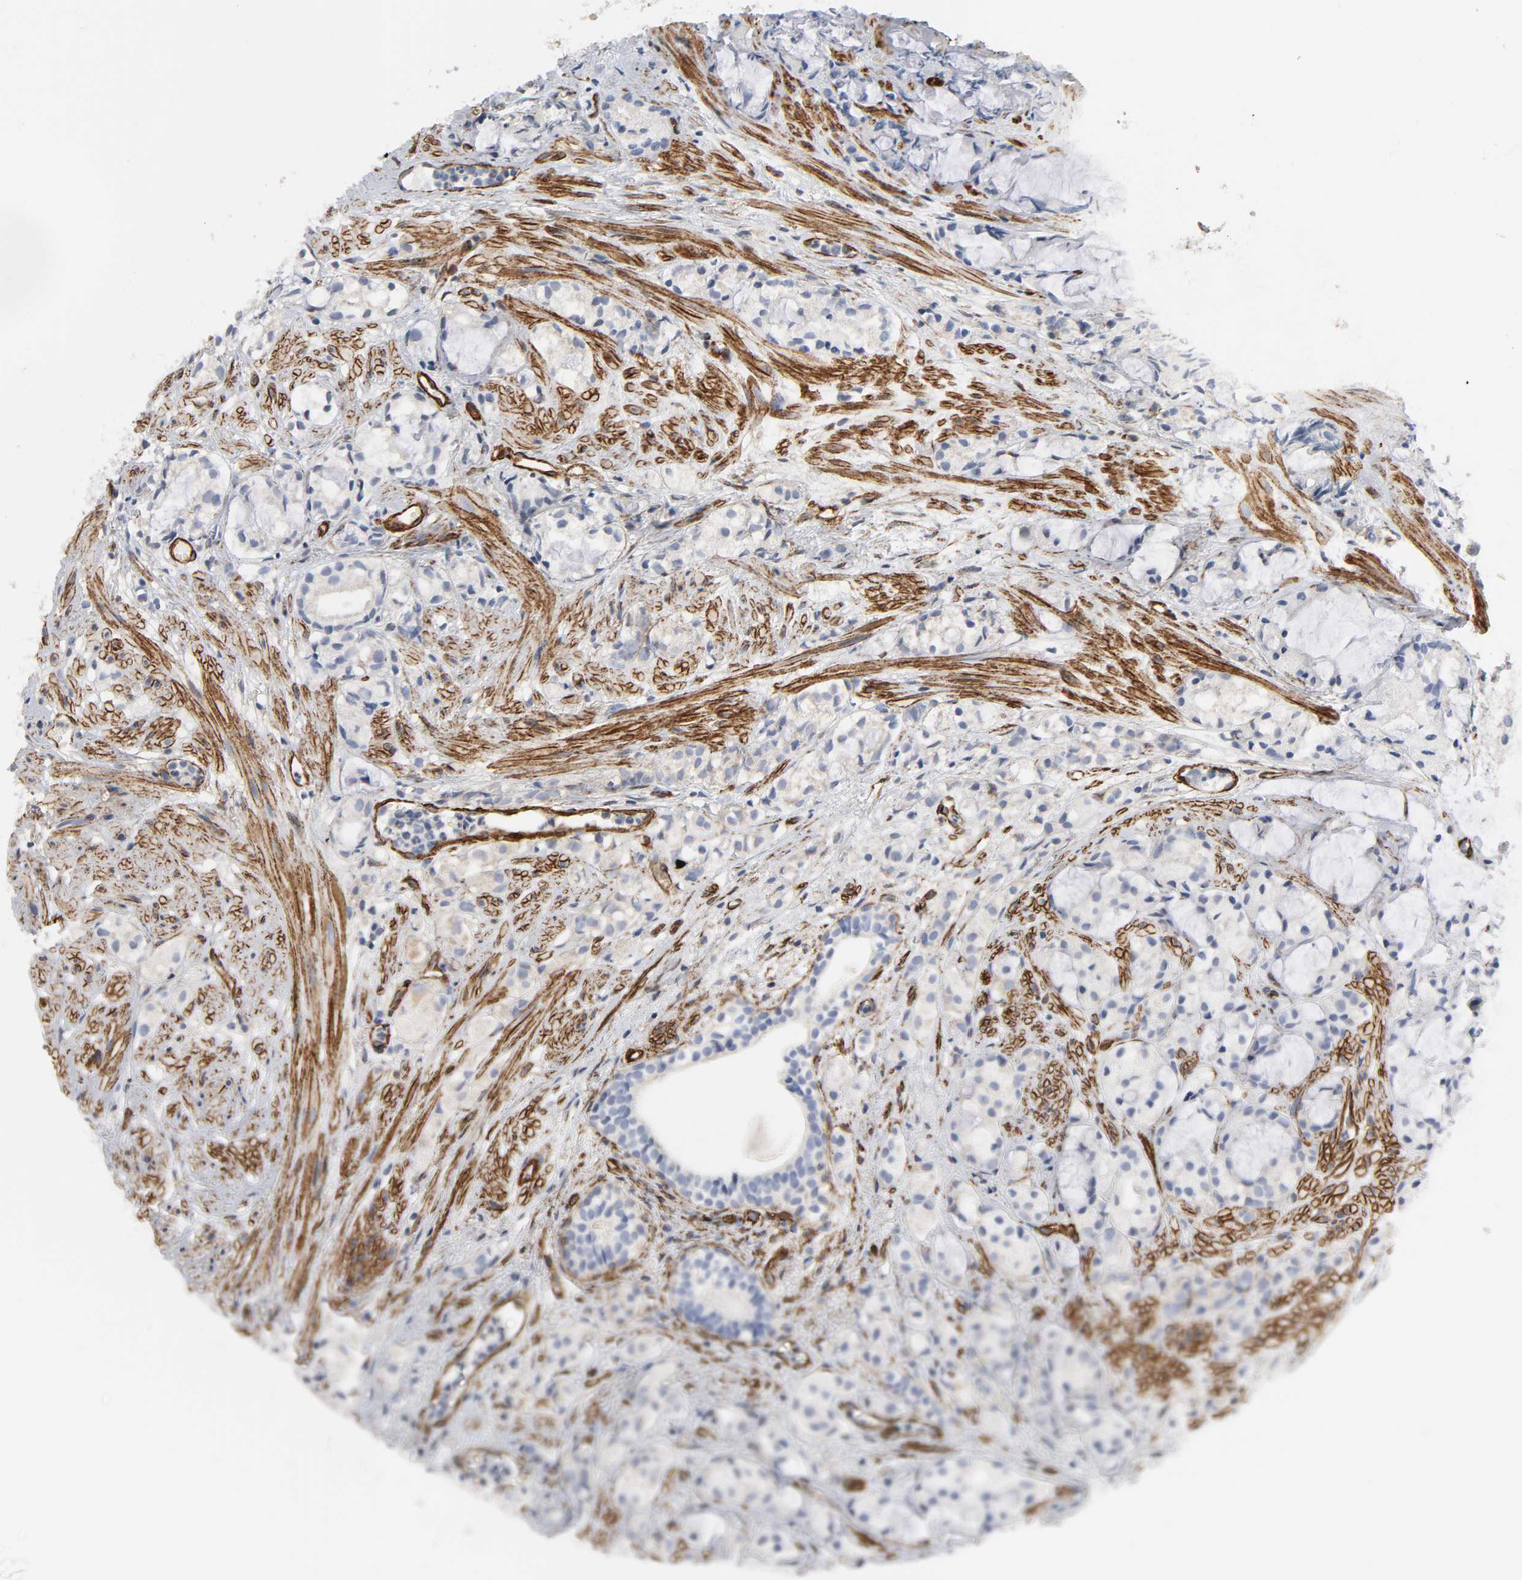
{"staining": {"intensity": "negative", "quantity": "none", "location": "none"}, "tissue": "prostate cancer", "cell_type": "Tumor cells", "image_type": "cancer", "snomed": [{"axis": "morphology", "description": "Adenocarcinoma, High grade"}, {"axis": "topography", "description": "Prostate"}], "caption": "Immunohistochemical staining of prostate cancer displays no significant expression in tumor cells.", "gene": "GNG2", "patient": {"sex": "male", "age": 85}}